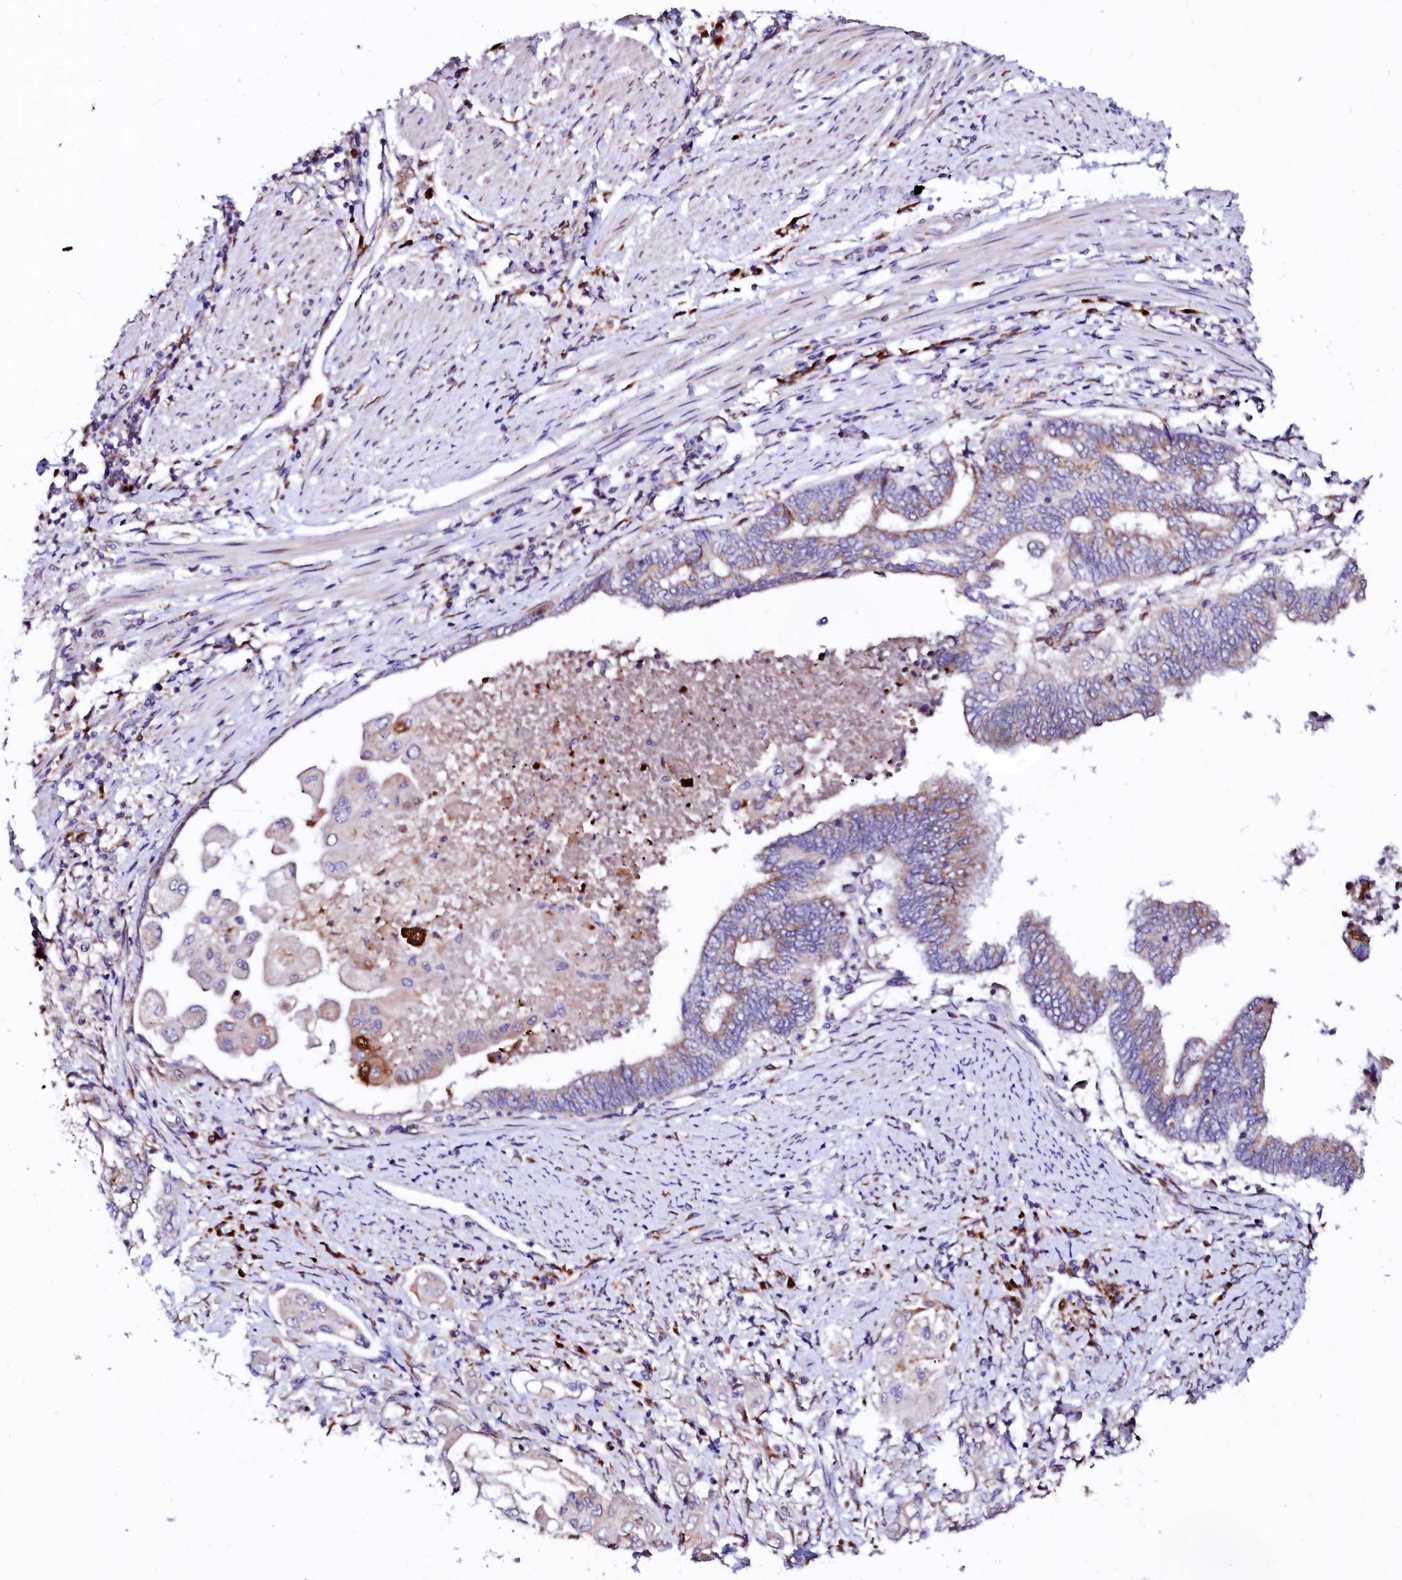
{"staining": {"intensity": "weak", "quantity": "25%-75%", "location": "cytoplasmic/membranous"}, "tissue": "endometrial cancer", "cell_type": "Tumor cells", "image_type": "cancer", "snomed": [{"axis": "morphology", "description": "Adenocarcinoma, NOS"}, {"axis": "topography", "description": "Uterus"}, {"axis": "topography", "description": "Endometrium"}], "caption": "Weak cytoplasmic/membranous protein expression is appreciated in approximately 25%-75% of tumor cells in endometrial cancer (adenocarcinoma).", "gene": "LMAN1", "patient": {"sex": "female", "age": 70}}